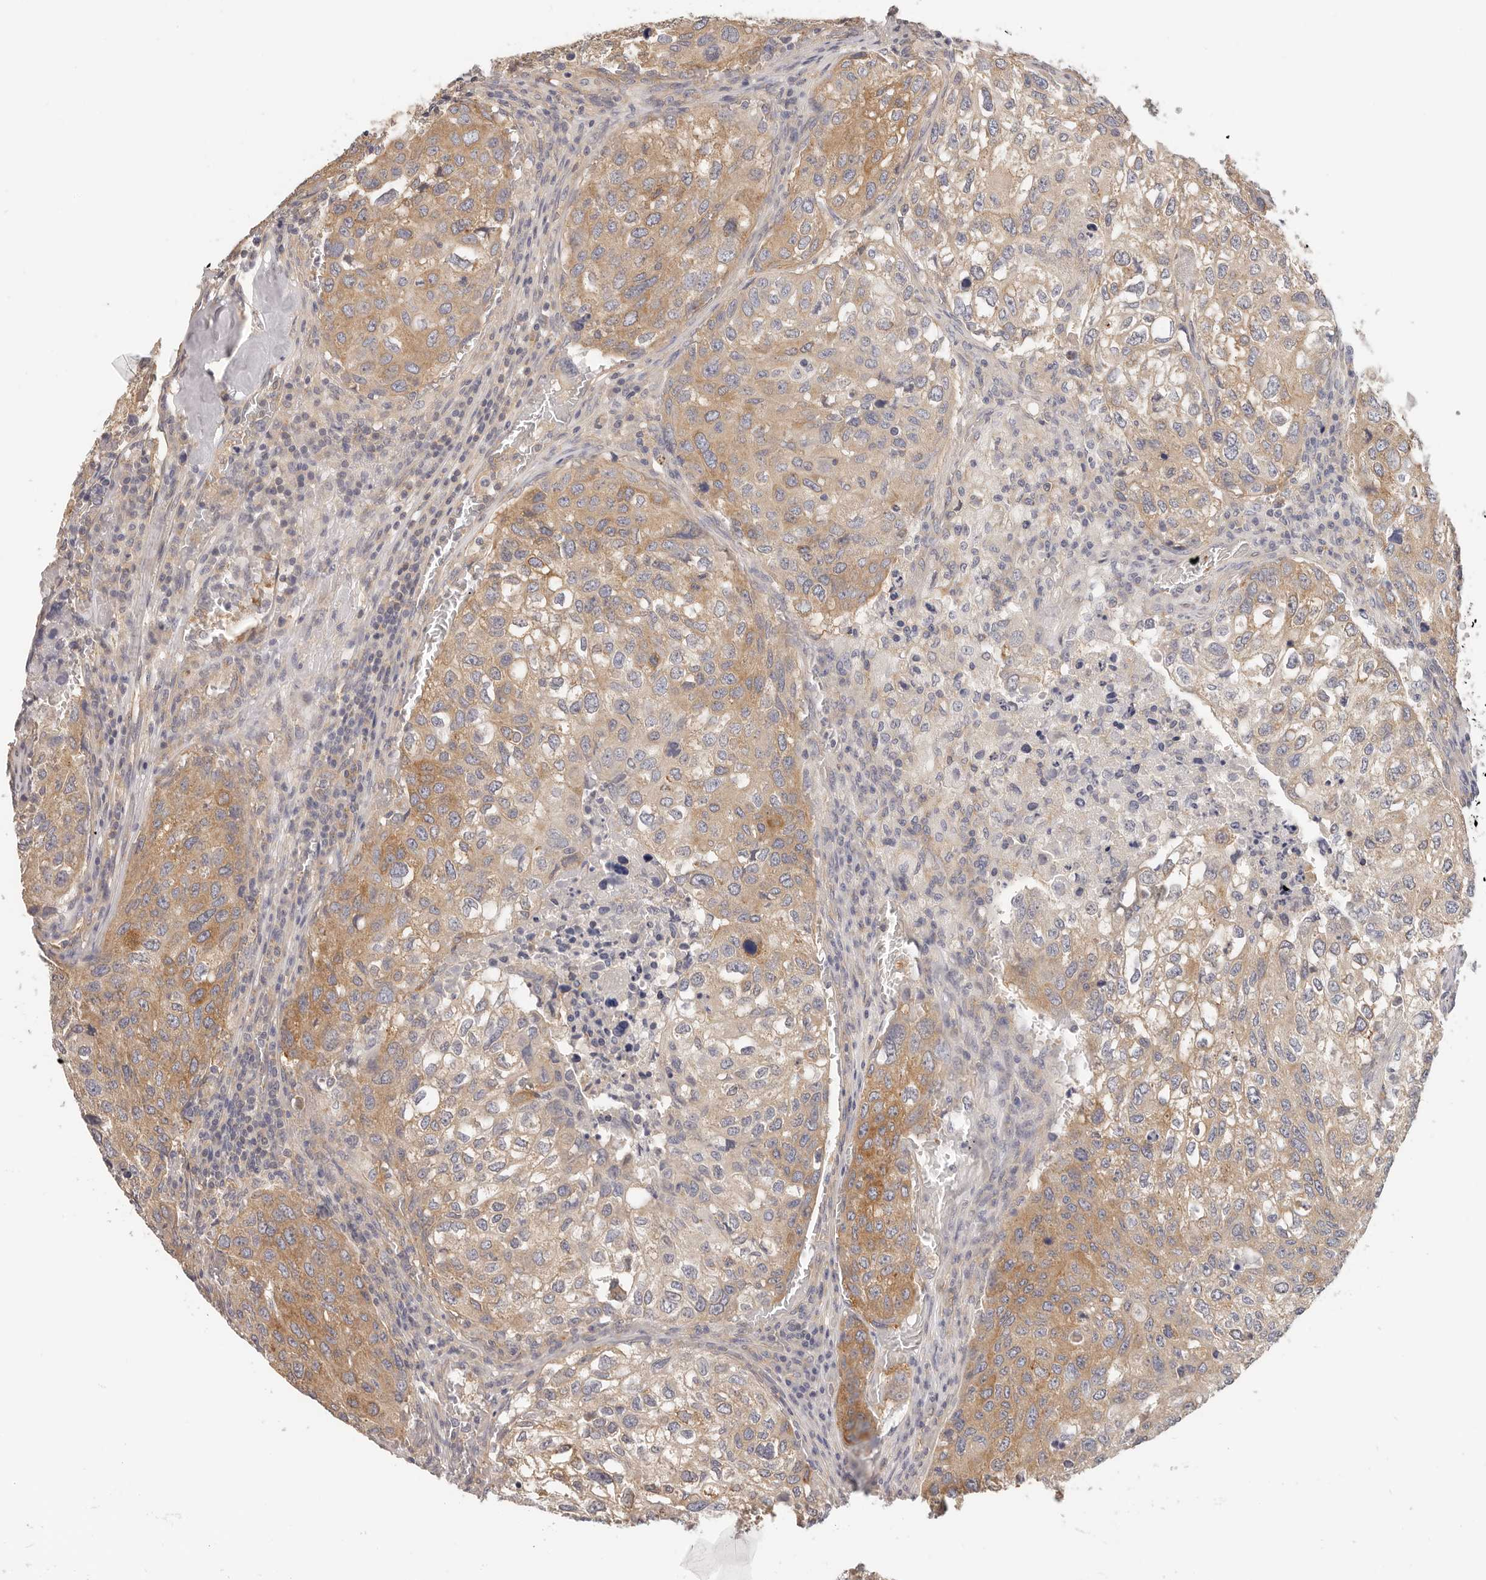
{"staining": {"intensity": "moderate", "quantity": ">75%", "location": "cytoplasmic/membranous"}, "tissue": "urothelial cancer", "cell_type": "Tumor cells", "image_type": "cancer", "snomed": [{"axis": "morphology", "description": "Urothelial carcinoma, High grade"}, {"axis": "topography", "description": "Lymph node"}, {"axis": "topography", "description": "Urinary bladder"}], "caption": "Tumor cells reveal medium levels of moderate cytoplasmic/membranous expression in approximately >75% of cells in urothelial cancer.", "gene": "AFDN", "patient": {"sex": "male", "age": 51}}